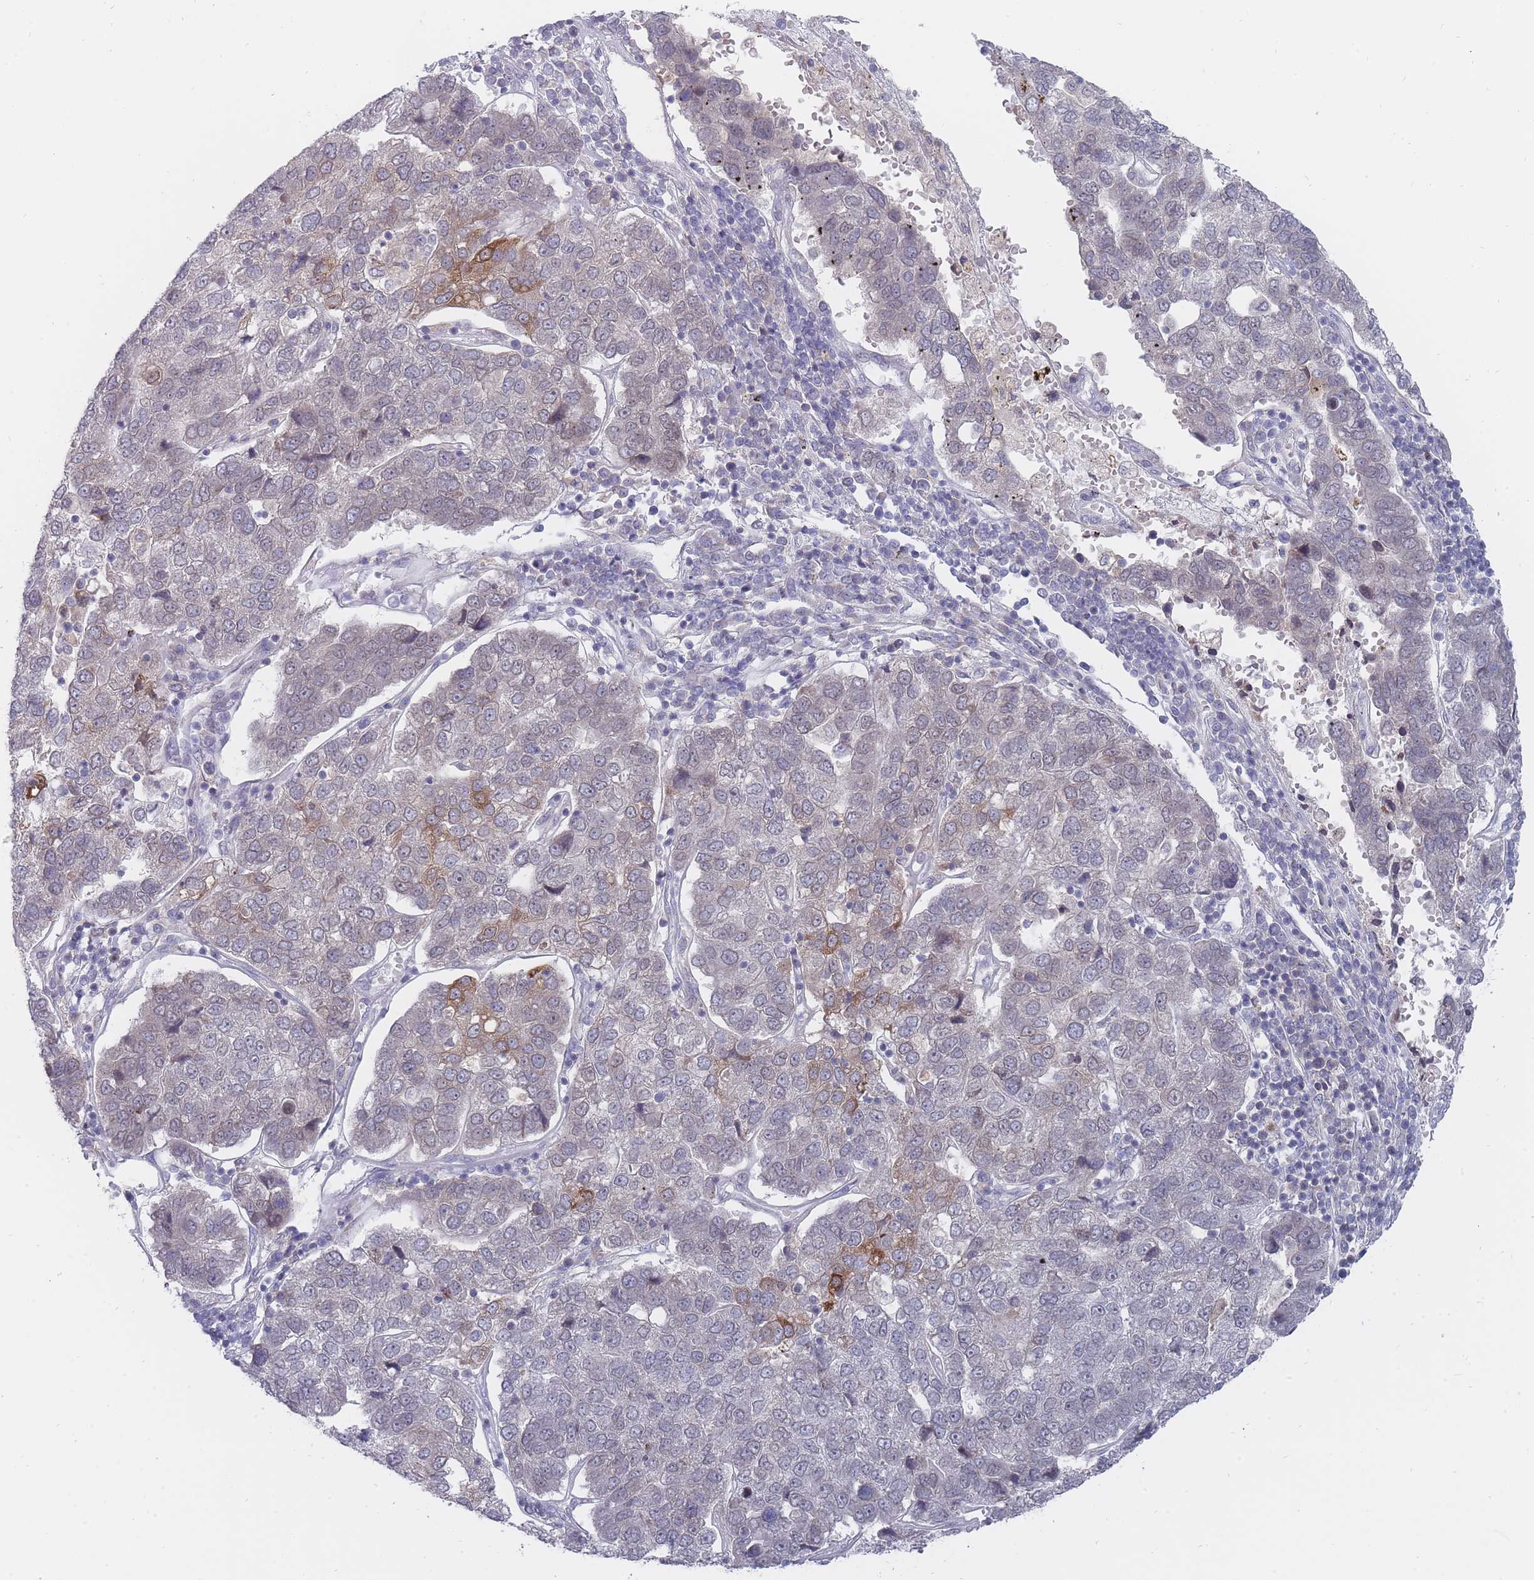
{"staining": {"intensity": "moderate", "quantity": "<25%", "location": "cytoplasmic/membranous"}, "tissue": "pancreatic cancer", "cell_type": "Tumor cells", "image_type": "cancer", "snomed": [{"axis": "morphology", "description": "Adenocarcinoma, NOS"}, {"axis": "topography", "description": "Pancreas"}], "caption": "Approximately <25% of tumor cells in human pancreatic cancer reveal moderate cytoplasmic/membranous protein expression as visualized by brown immunohistochemical staining.", "gene": "GINS1", "patient": {"sex": "female", "age": 61}}